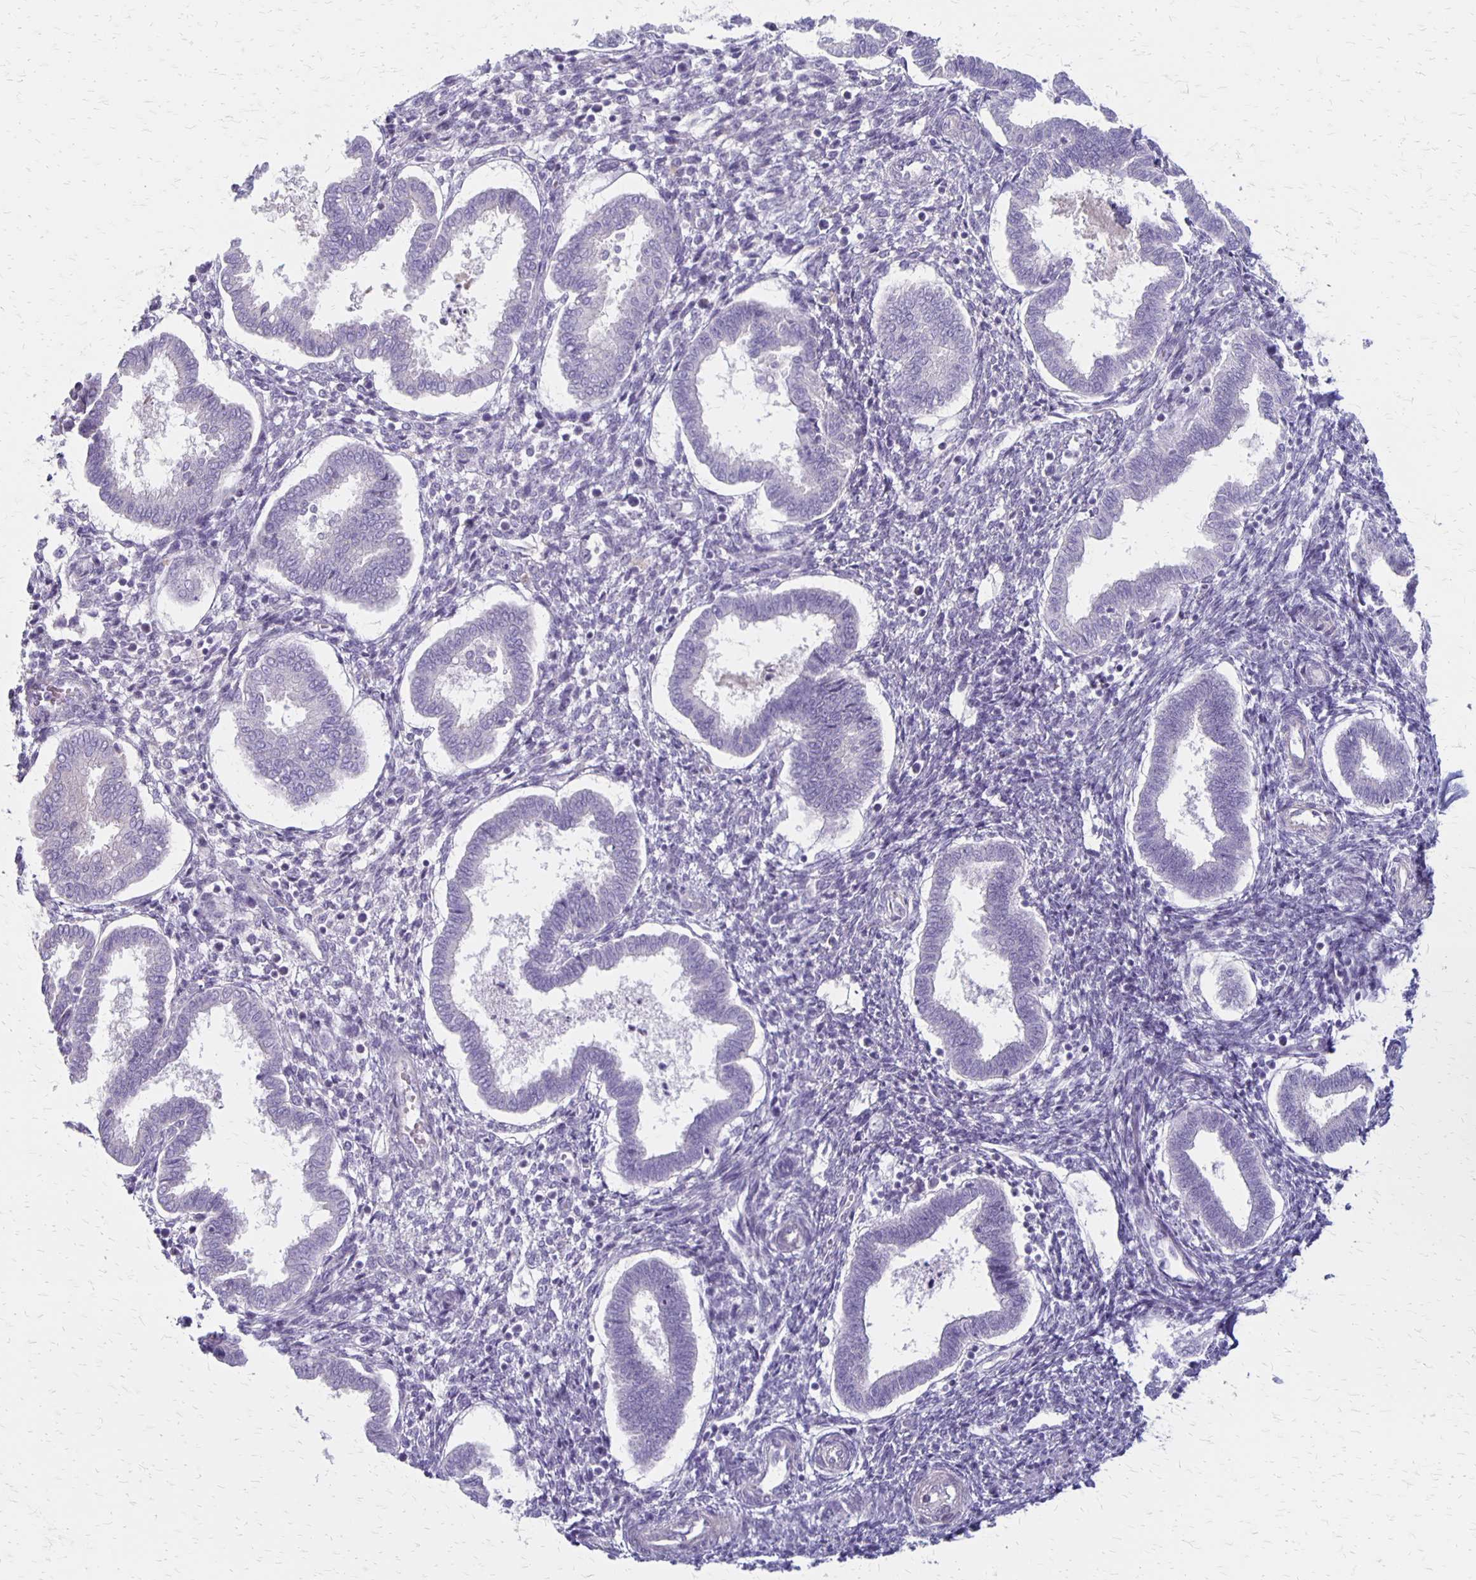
{"staining": {"intensity": "negative", "quantity": "none", "location": "none"}, "tissue": "endometrium", "cell_type": "Cells in endometrial stroma", "image_type": "normal", "snomed": [{"axis": "morphology", "description": "Normal tissue, NOS"}, {"axis": "topography", "description": "Endometrium"}], "caption": "DAB (3,3'-diaminobenzidine) immunohistochemical staining of benign endometrium exhibits no significant positivity in cells in endometrial stroma.", "gene": "HOMER1", "patient": {"sex": "female", "age": 24}}